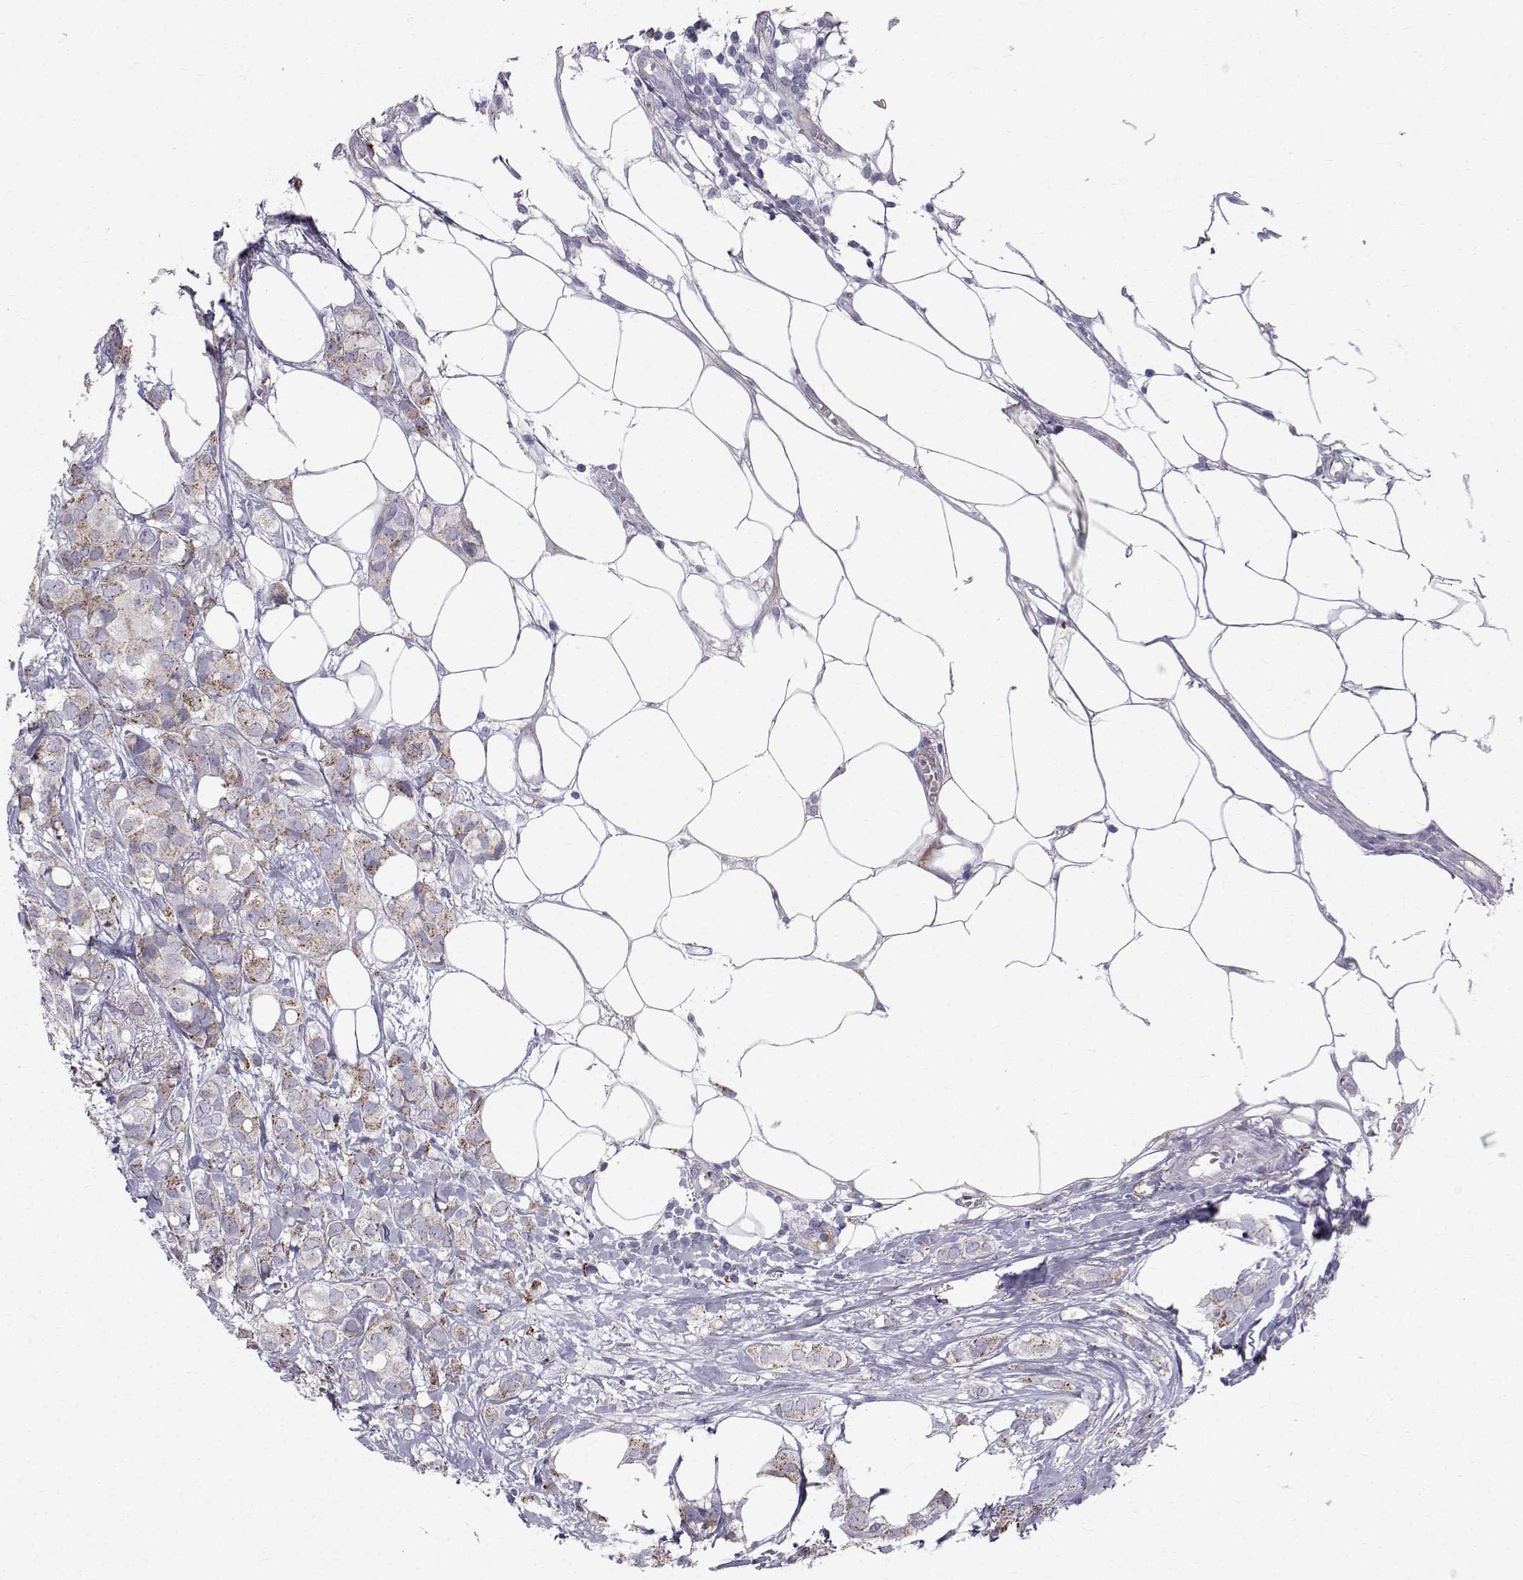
{"staining": {"intensity": "moderate", "quantity": "25%-75%", "location": "cytoplasmic/membranous"}, "tissue": "breast cancer", "cell_type": "Tumor cells", "image_type": "cancer", "snomed": [{"axis": "morphology", "description": "Duct carcinoma"}, {"axis": "topography", "description": "Breast"}], "caption": "Breast cancer (infiltrating ductal carcinoma) stained with a brown dye reveals moderate cytoplasmic/membranous positive expression in approximately 25%-75% of tumor cells.", "gene": "CALCR", "patient": {"sex": "female", "age": 85}}